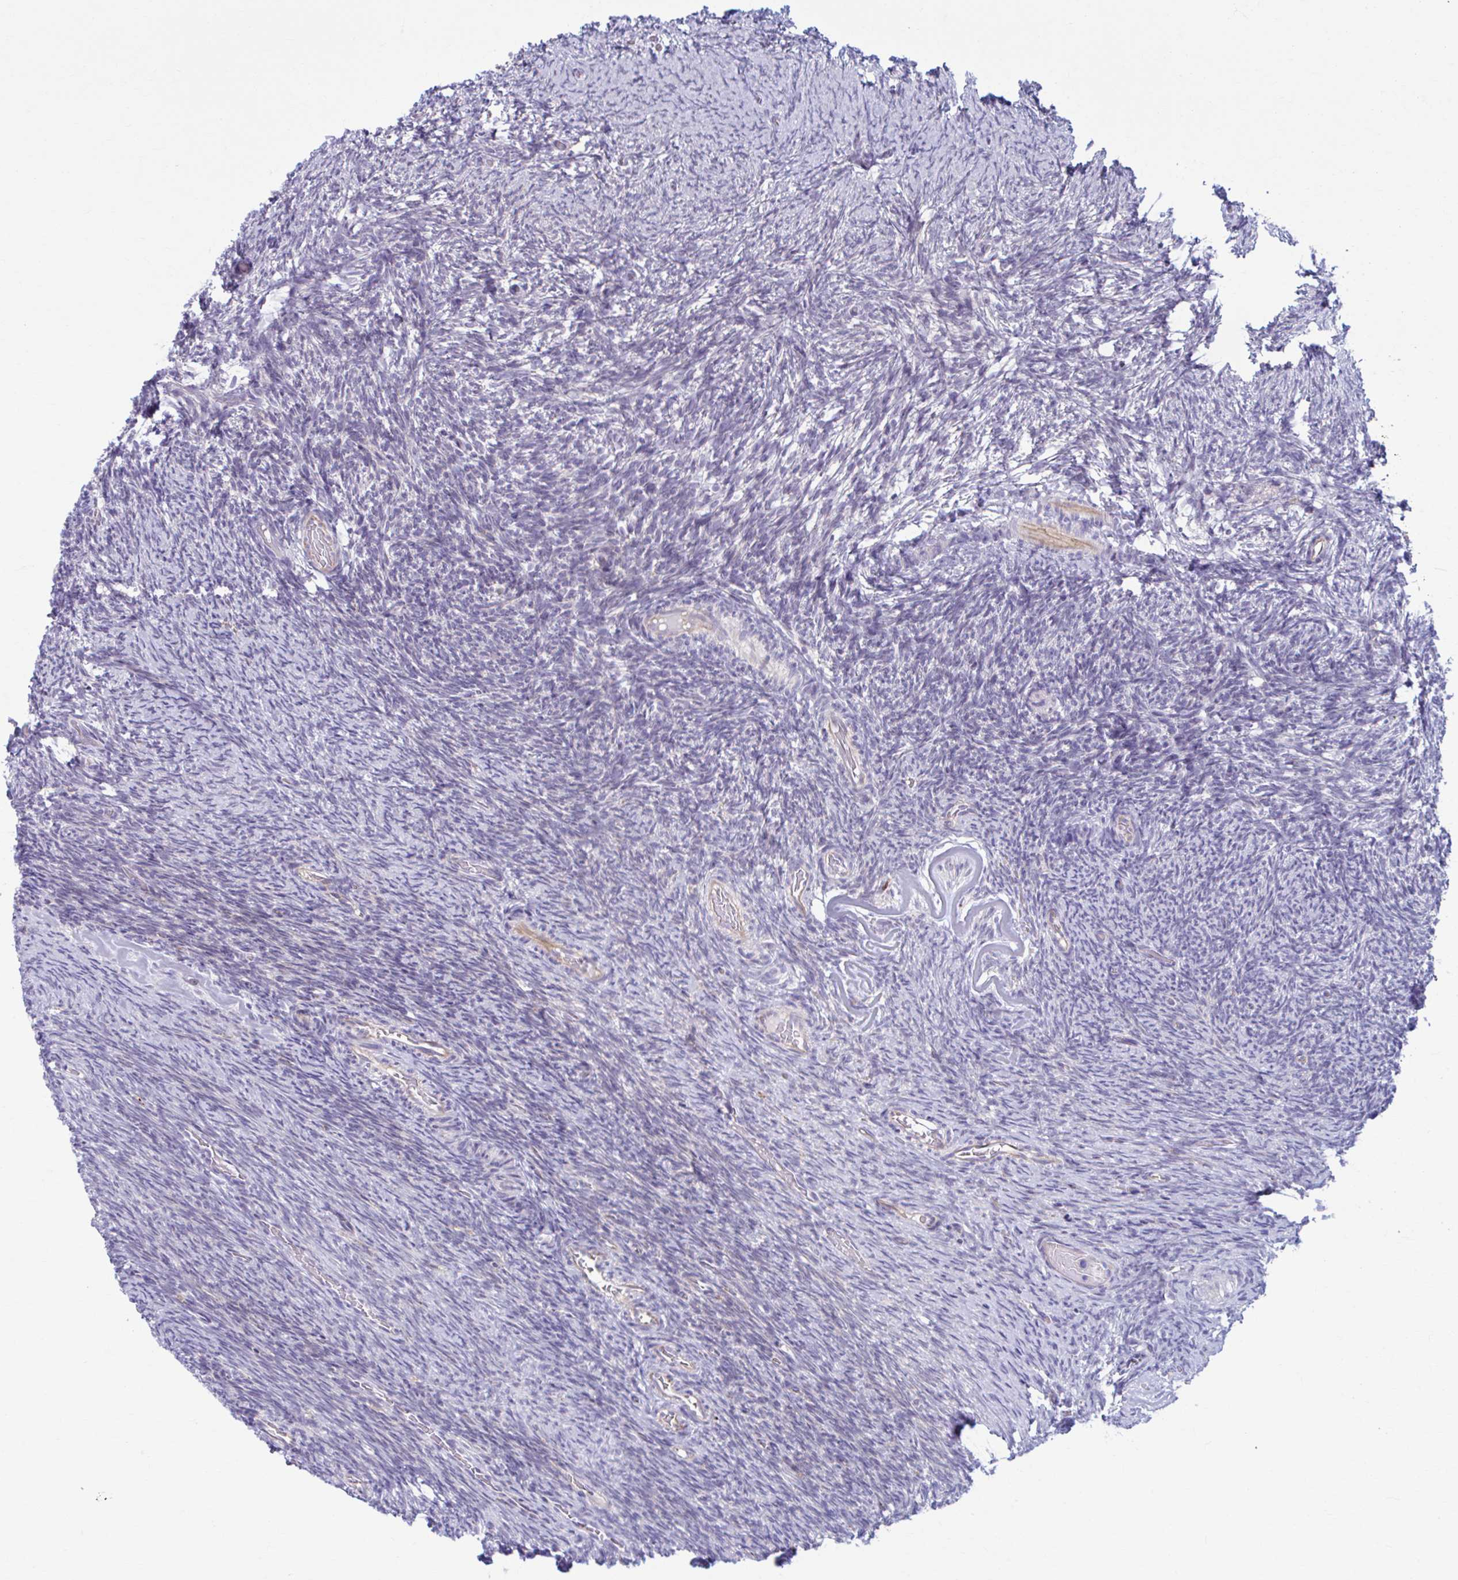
{"staining": {"intensity": "negative", "quantity": "none", "location": "none"}, "tissue": "ovary", "cell_type": "Ovarian stroma cells", "image_type": "normal", "snomed": [{"axis": "morphology", "description": "Normal tissue, NOS"}, {"axis": "topography", "description": "Ovary"}], "caption": "Protein analysis of benign ovary demonstrates no significant staining in ovarian stroma cells. (Stains: DAB (3,3'-diaminobenzidine) immunohistochemistry with hematoxylin counter stain, Microscopy: brightfield microscopy at high magnification).", "gene": "ADAT3", "patient": {"sex": "female", "age": 34}}